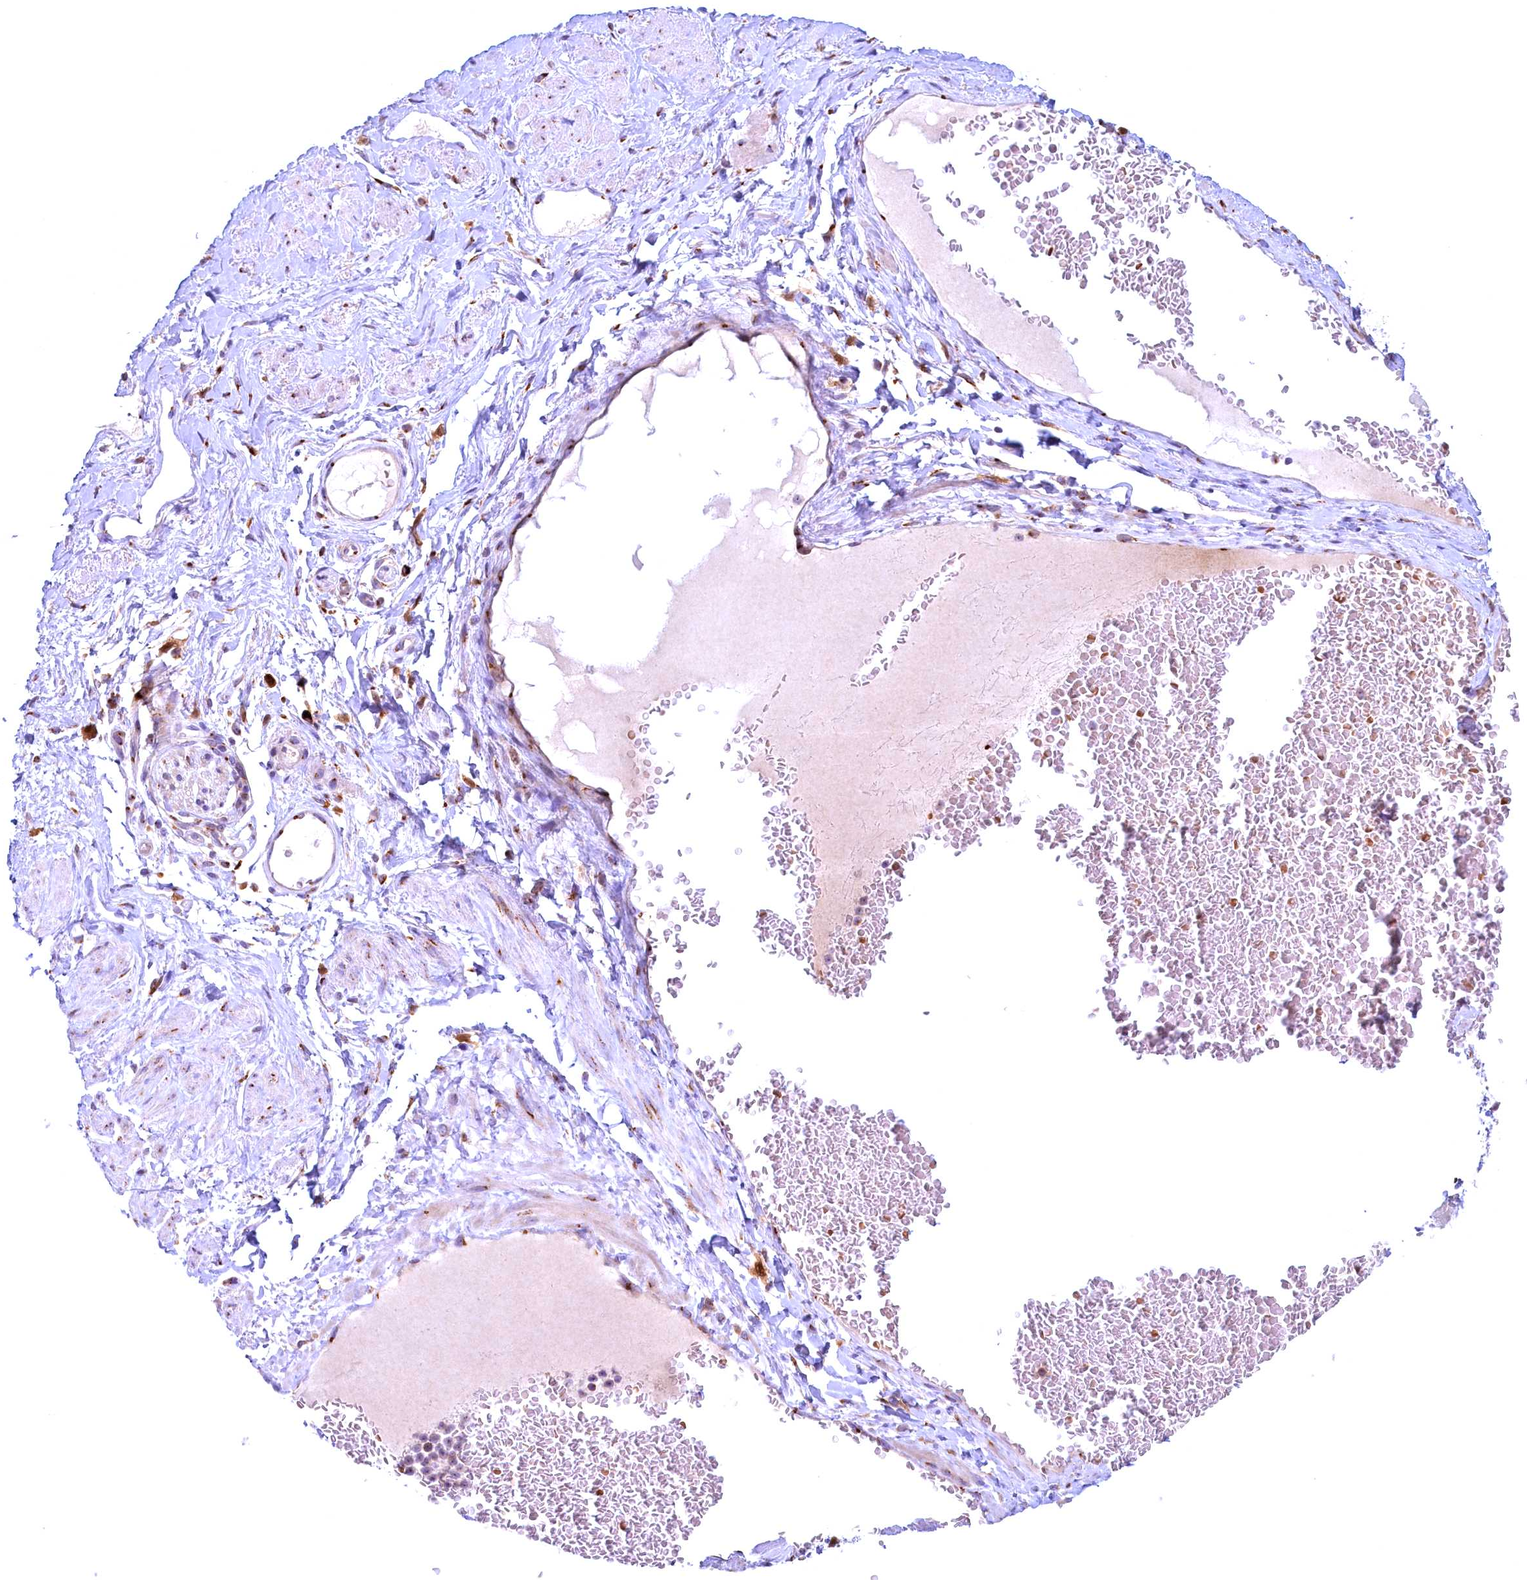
{"staining": {"intensity": "moderate", "quantity": ">75%", "location": "cytoplasmic/membranous"}, "tissue": "soft tissue", "cell_type": "Fibroblasts", "image_type": "normal", "snomed": [{"axis": "morphology", "description": "Normal tissue, NOS"}, {"axis": "morphology", "description": "Adenocarcinoma, NOS"}, {"axis": "topography", "description": "Rectum"}, {"axis": "topography", "description": "Vagina"}, {"axis": "topography", "description": "Peripheral nerve tissue"}], "caption": "Moderate cytoplasmic/membranous staining for a protein is identified in about >75% of fibroblasts of unremarkable soft tissue using IHC.", "gene": "BLVRB", "patient": {"sex": "female", "age": 71}}